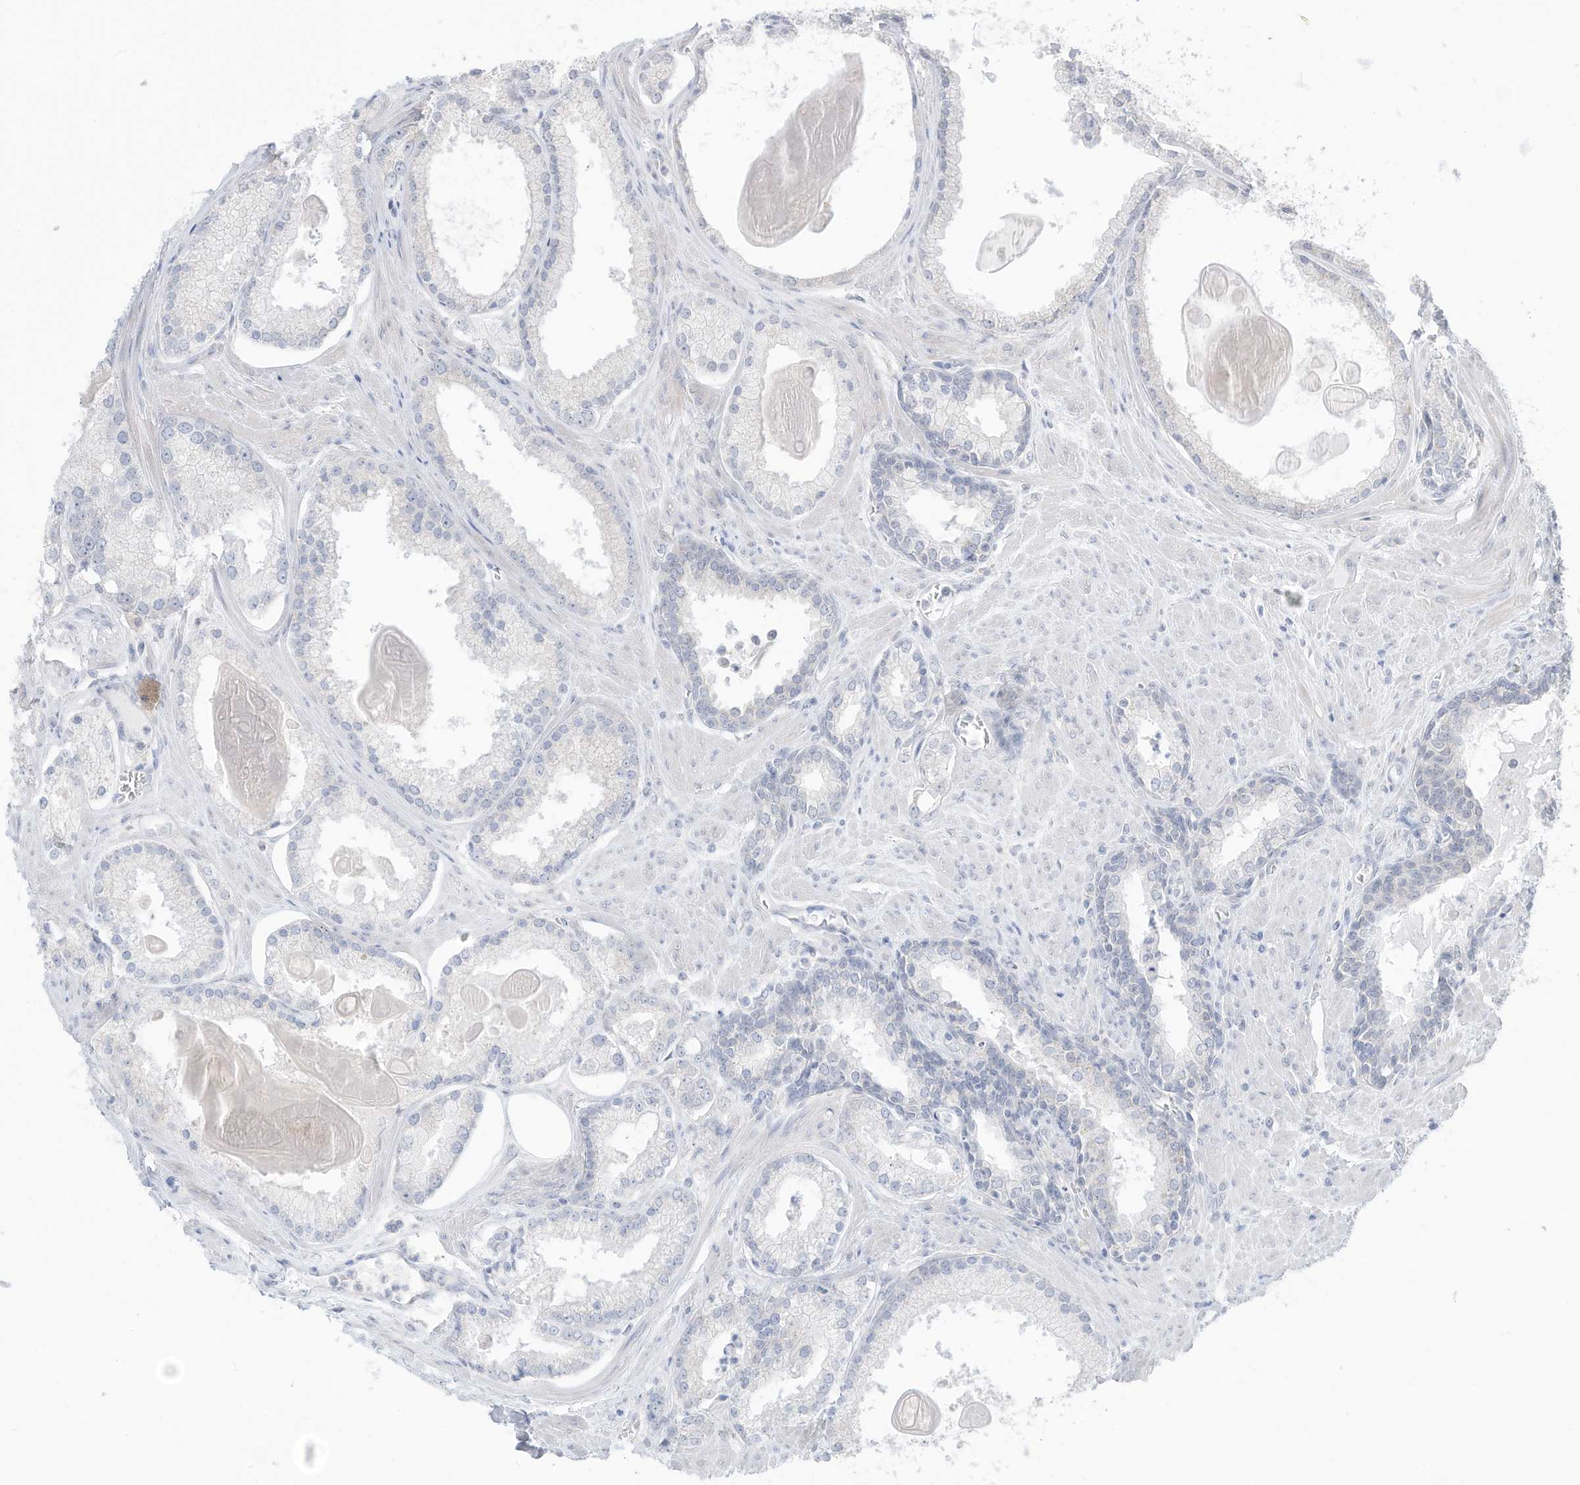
{"staining": {"intensity": "negative", "quantity": "none", "location": "none"}, "tissue": "prostate cancer", "cell_type": "Tumor cells", "image_type": "cancer", "snomed": [{"axis": "morphology", "description": "Adenocarcinoma, Low grade"}, {"axis": "topography", "description": "Prostate"}], "caption": "This is a micrograph of immunohistochemistry (IHC) staining of low-grade adenocarcinoma (prostate), which shows no staining in tumor cells. The staining is performed using DAB (3,3'-diaminobenzidine) brown chromogen with nuclei counter-stained in using hematoxylin.", "gene": "OGT", "patient": {"sex": "male", "age": 54}}